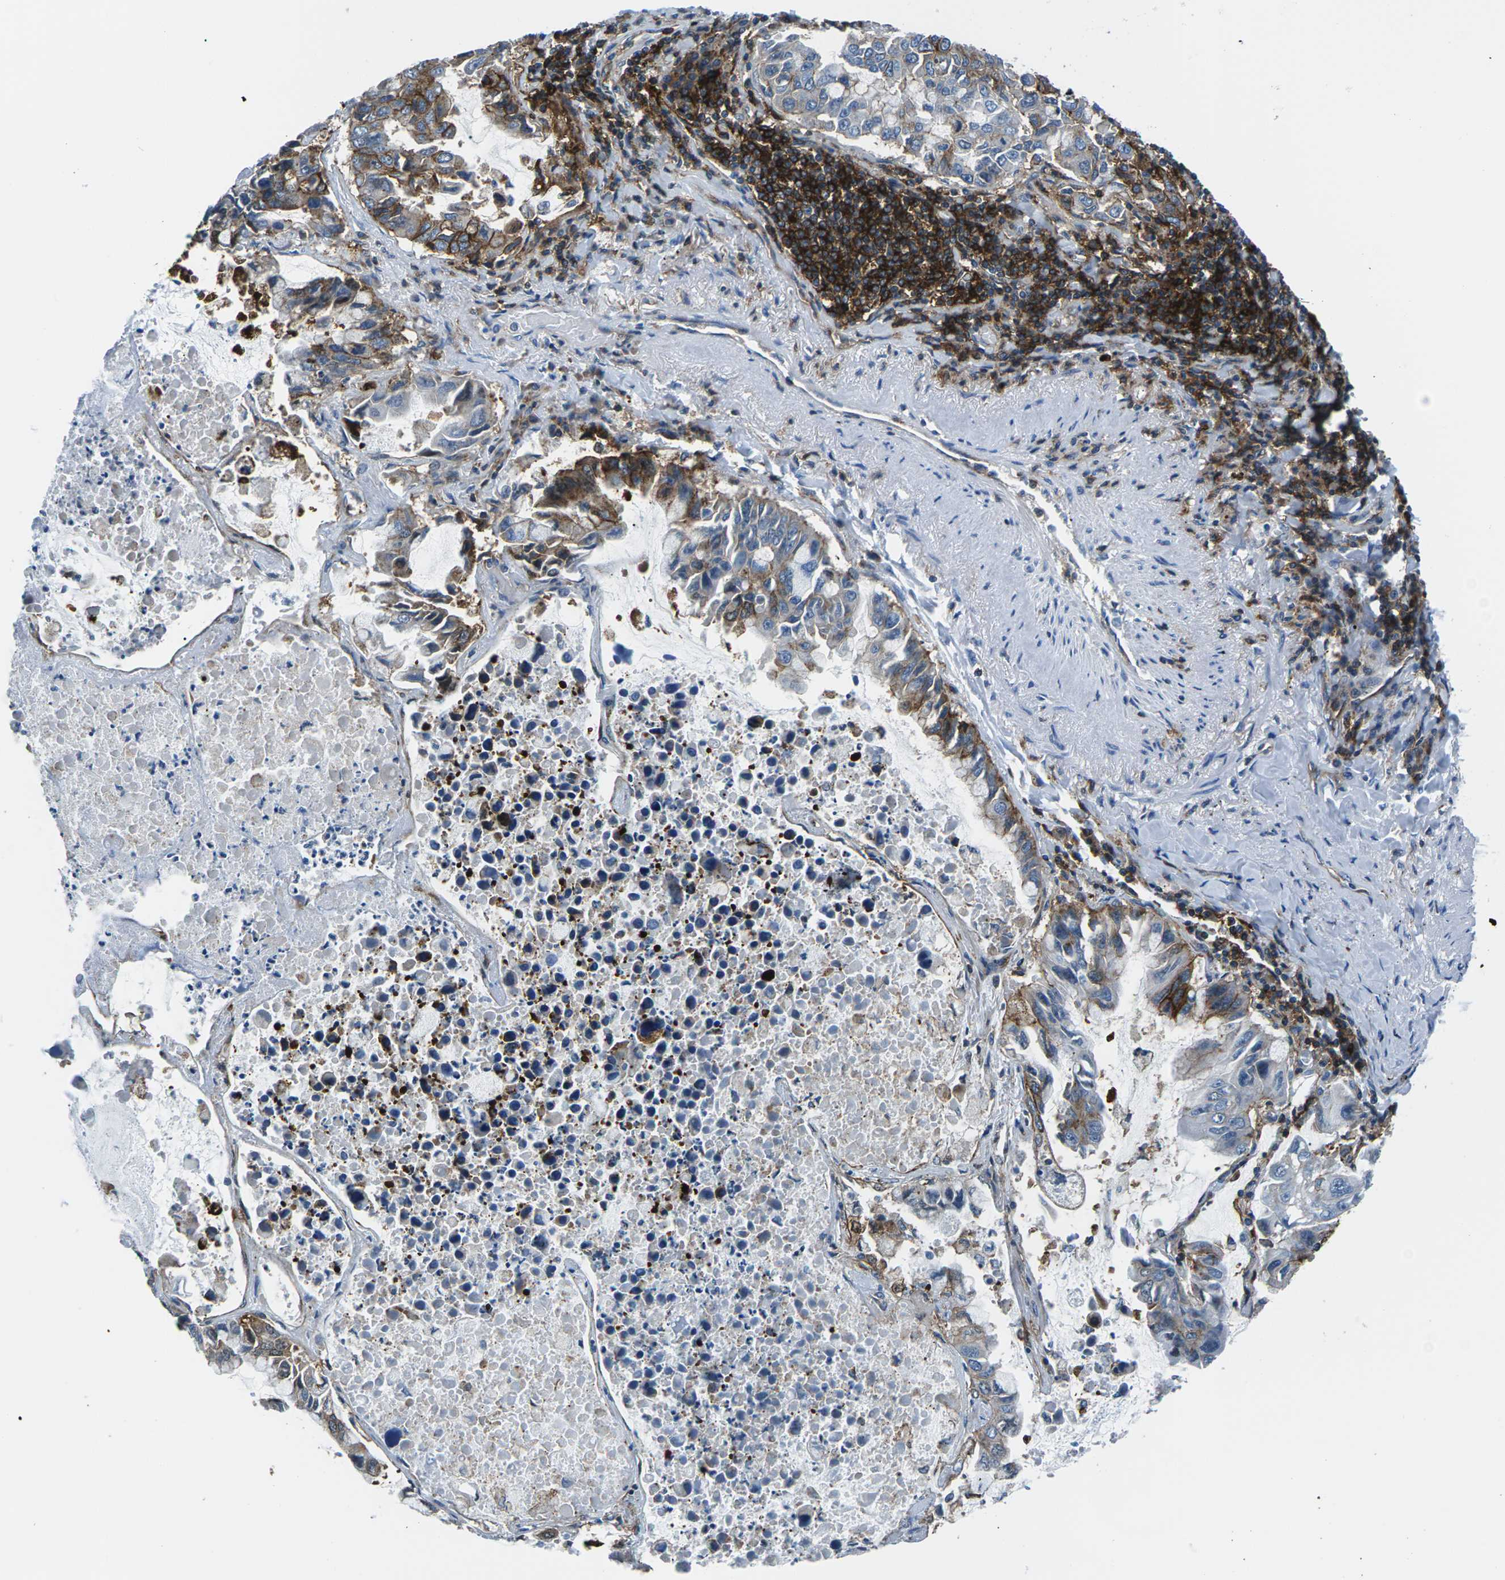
{"staining": {"intensity": "strong", "quantity": "25%-75%", "location": "cytoplasmic/membranous"}, "tissue": "lung cancer", "cell_type": "Tumor cells", "image_type": "cancer", "snomed": [{"axis": "morphology", "description": "Adenocarcinoma, NOS"}, {"axis": "topography", "description": "Lung"}], "caption": "Protein expression analysis of adenocarcinoma (lung) exhibits strong cytoplasmic/membranous expression in about 25%-75% of tumor cells.", "gene": "SOCS4", "patient": {"sex": "male", "age": 64}}